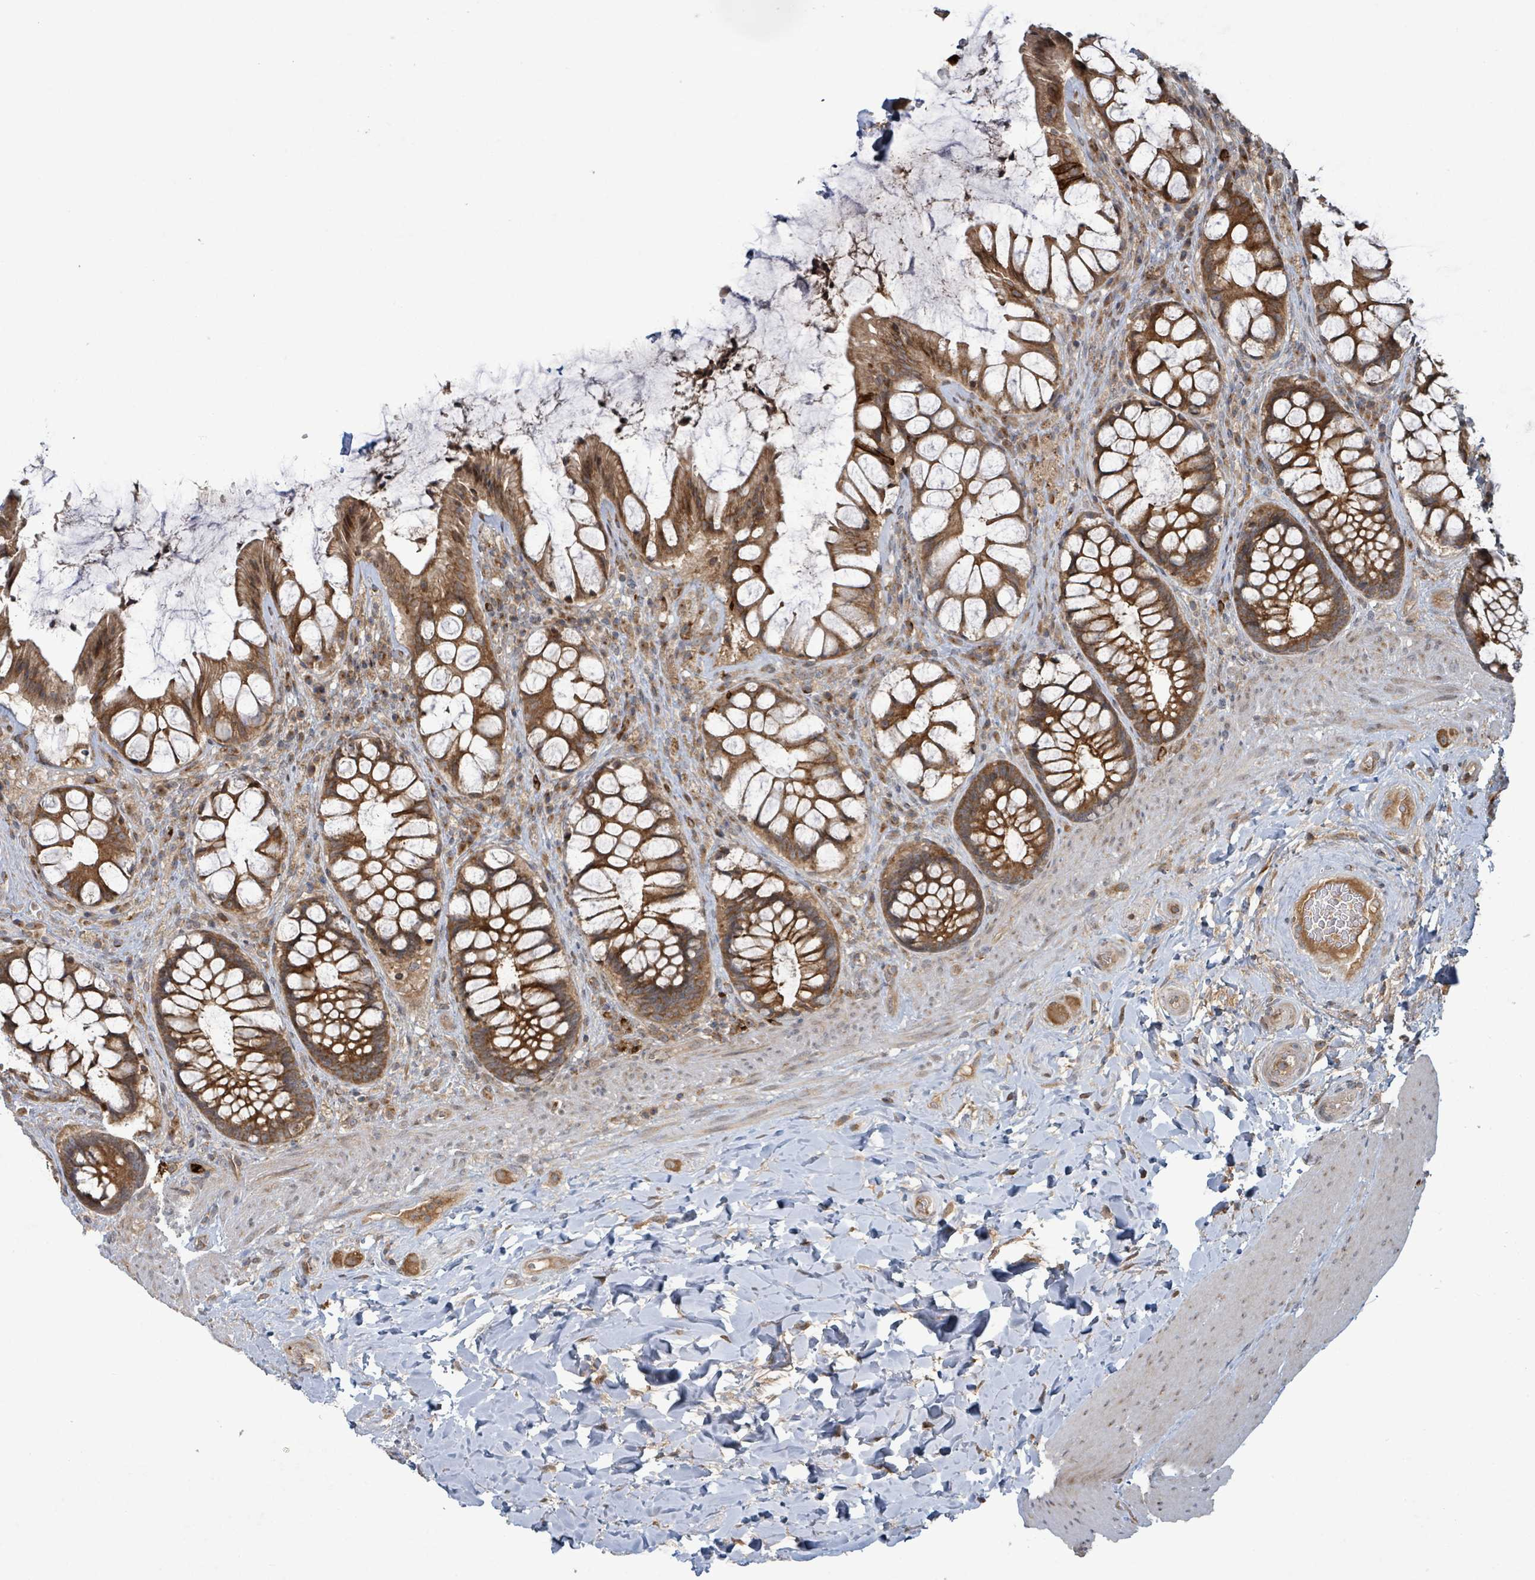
{"staining": {"intensity": "strong", "quantity": ">75%", "location": "cytoplasmic/membranous"}, "tissue": "rectum", "cell_type": "Glandular cells", "image_type": "normal", "snomed": [{"axis": "morphology", "description": "Normal tissue, NOS"}, {"axis": "topography", "description": "Rectum"}], "caption": "Protein staining of unremarkable rectum displays strong cytoplasmic/membranous positivity in about >75% of glandular cells. The staining is performed using DAB (3,3'-diaminobenzidine) brown chromogen to label protein expression. The nuclei are counter-stained blue using hematoxylin.", "gene": "OR51E1", "patient": {"sex": "female", "age": 58}}